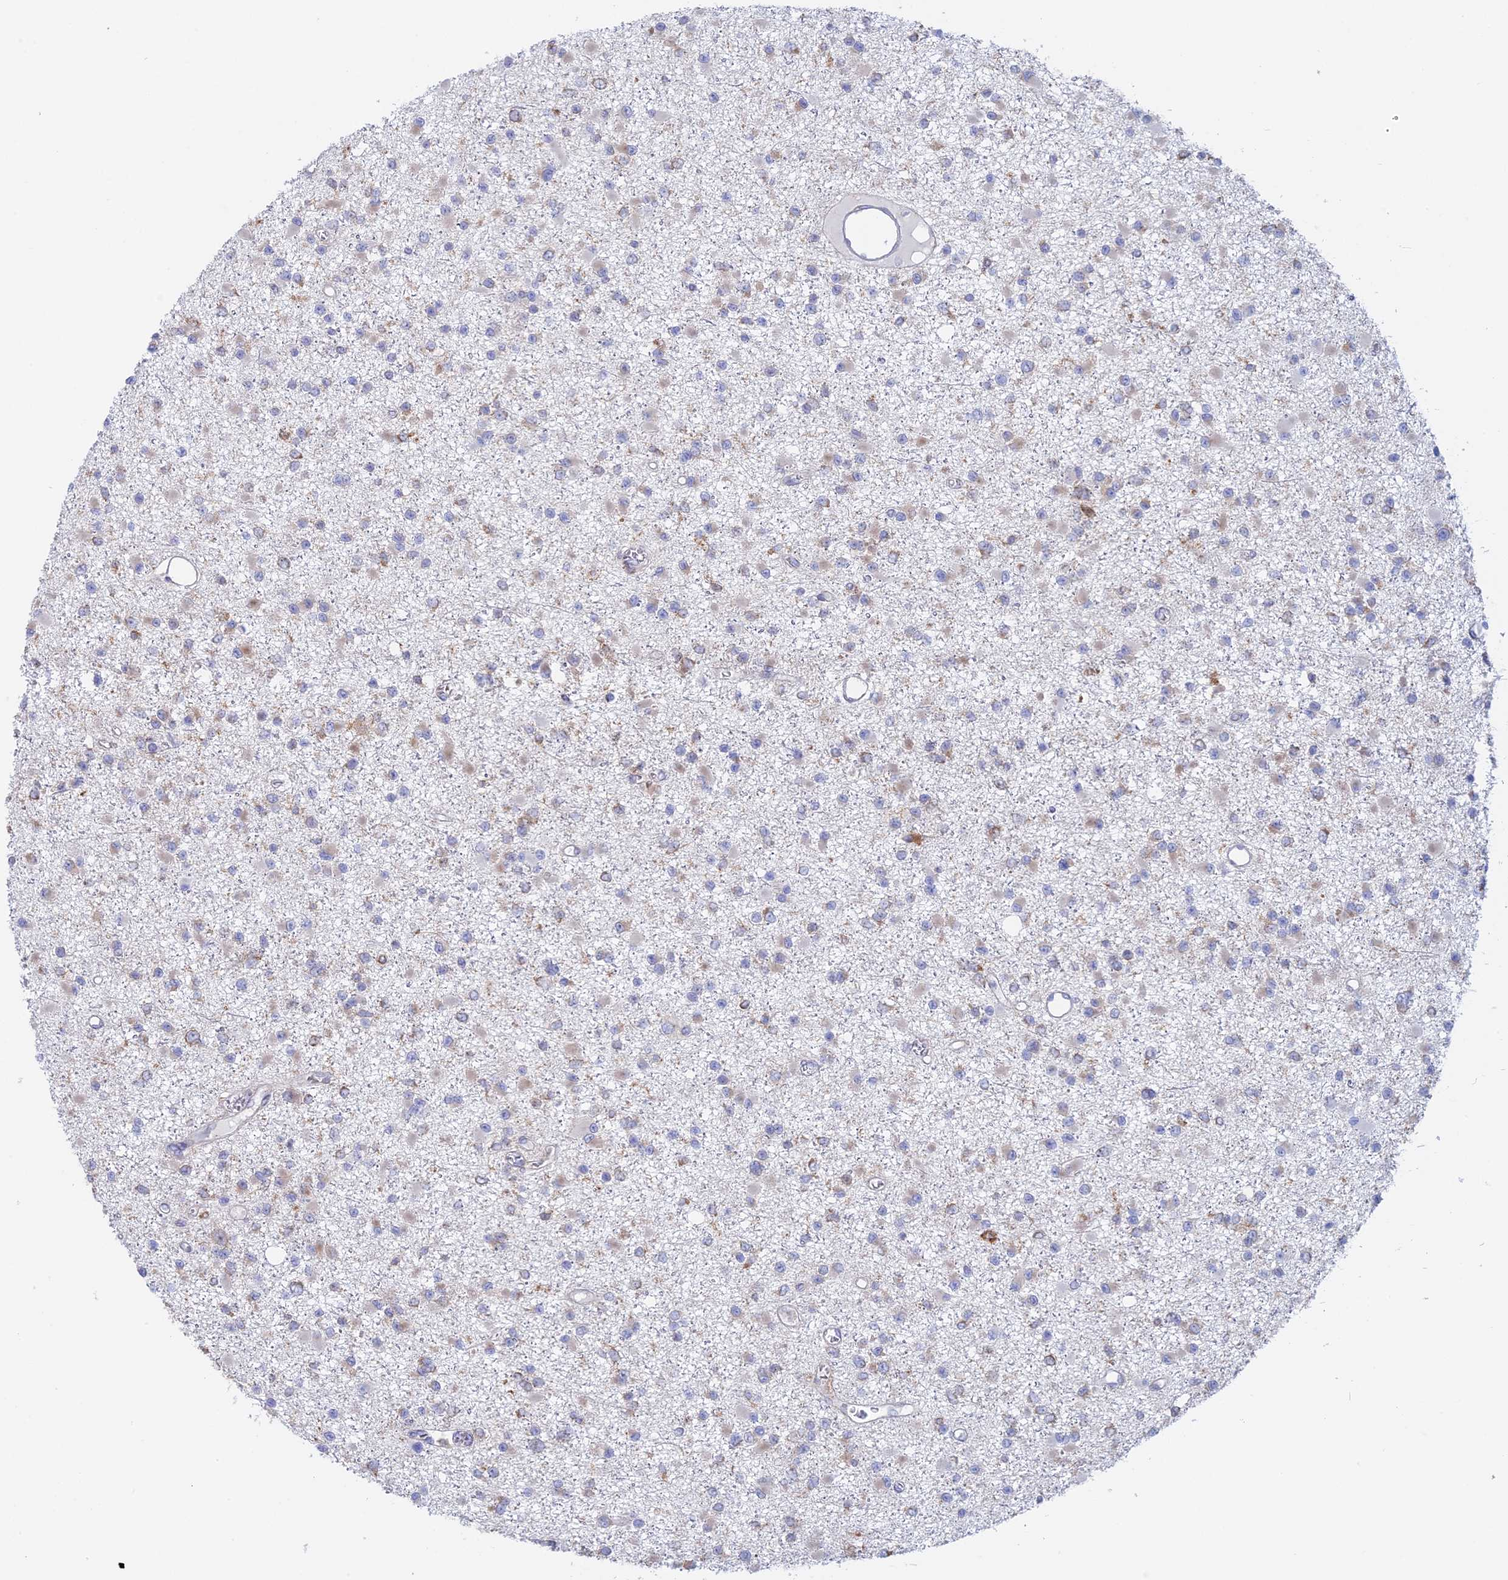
{"staining": {"intensity": "weak", "quantity": "<25%", "location": "cytoplasmic/membranous"}, "tissue": "glioma", "cell_type": "Tumor cells", "image_type": "cancer", "snomed": [{"axis": "morphology", "description": "Glioma, malignant, Low grade"}, {"axis": "topography", "description": "Brain"}], "caption": "IHC micrograph of neoplastic tissue: human glioma stained with DAB (3,3'-diaminobenzidine) shows no significant protein positivity in tumor cells.", "gene": "GMIP", "patient": {"sex": "female", "age": 22}}